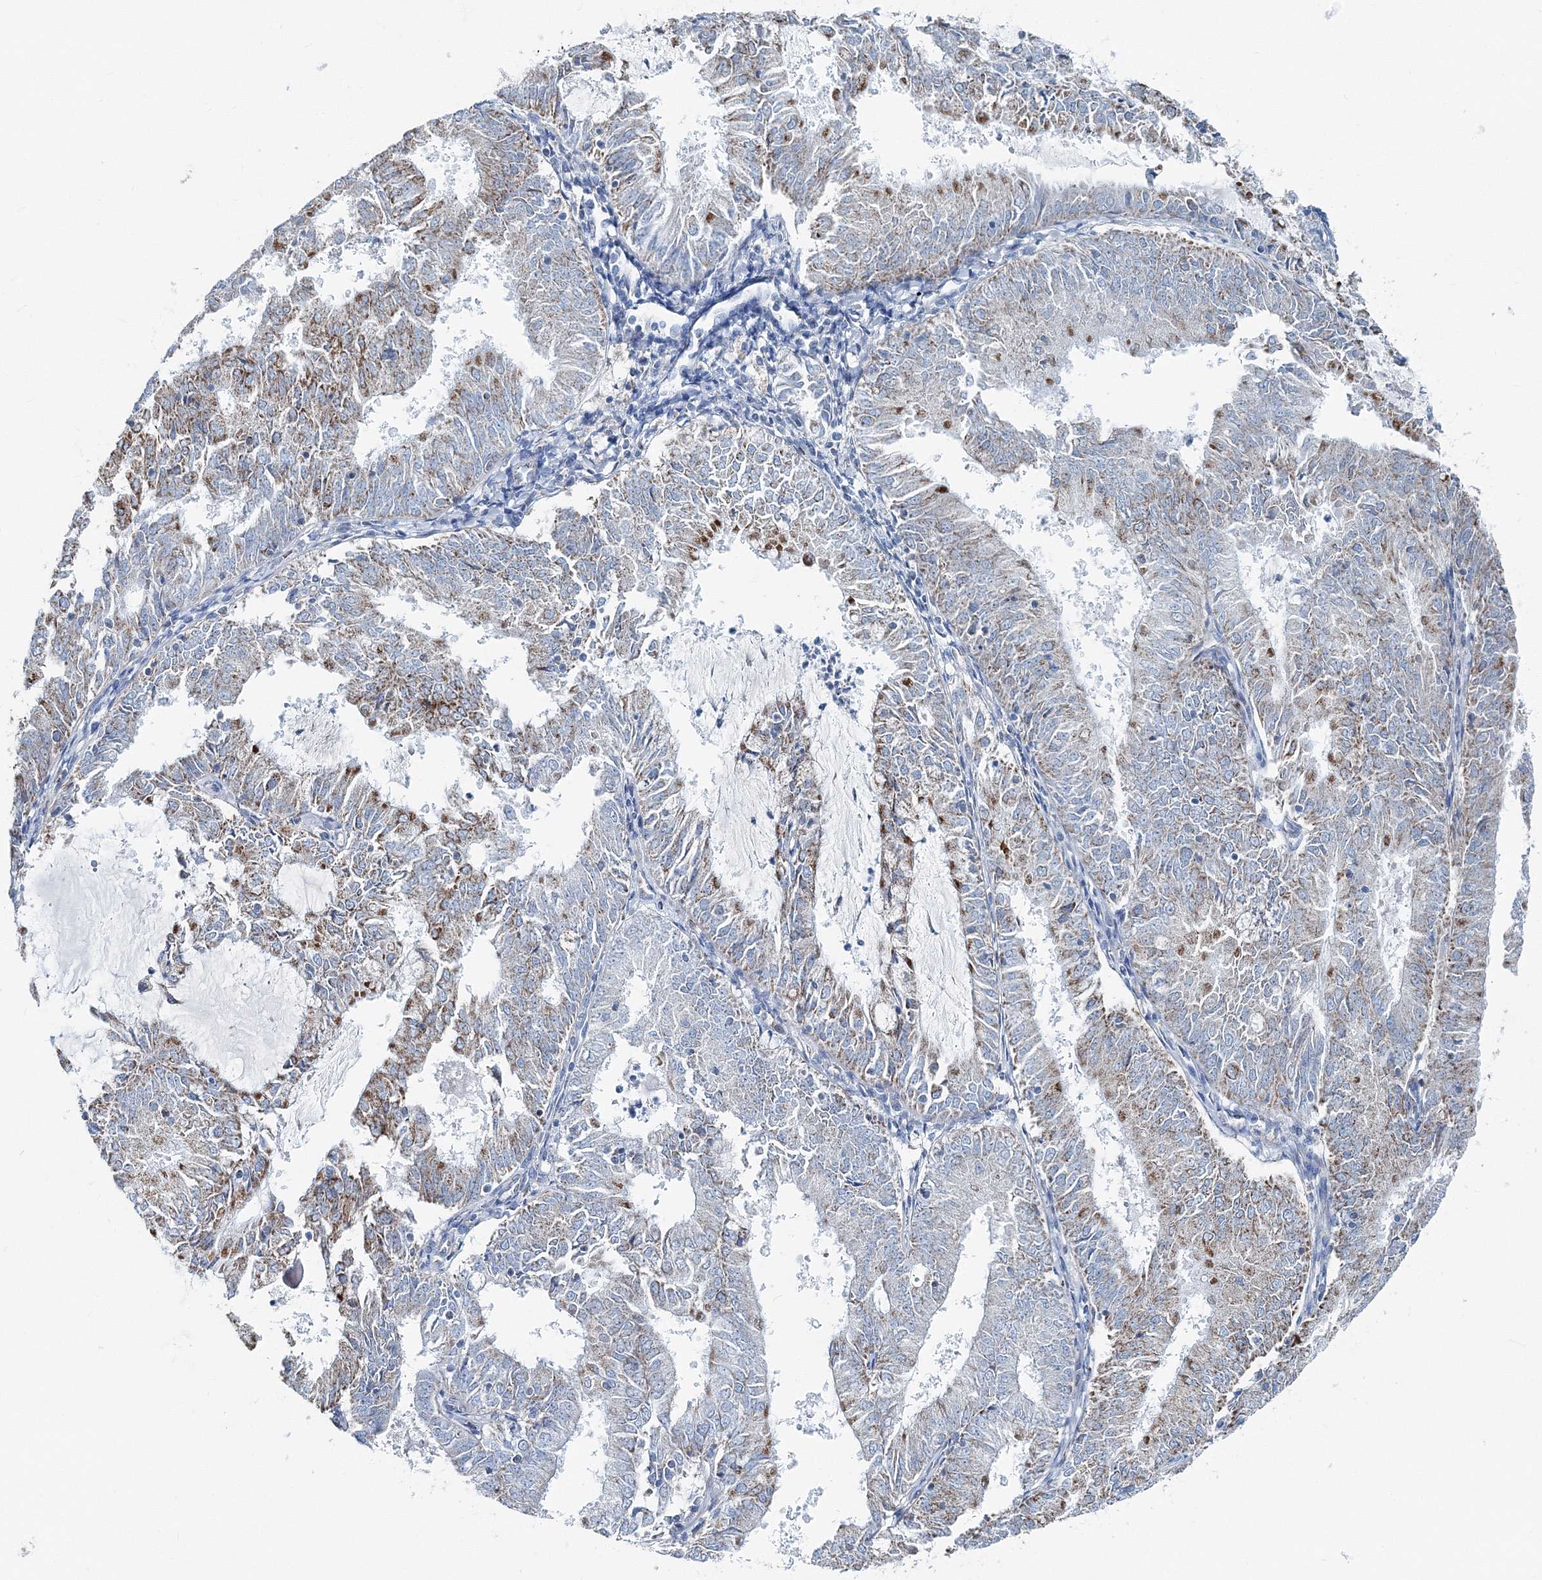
{"staining": {"intensity": "moderate", "quantity": "25%-75%", "location": "cytoplasmic/membranous"}, "tissue": "endometrial cancer", "cell_type": "Tumor cells", "image_type": "cancer", "snomed": [{"axis": "morphology", "description": "Adenocarcinoma, NOS"}, {"axis": "topography", "description": "Endometrium"}], "caption": "About 25%-75% of tumor cells in endometrial cancer demonstrate moderate cytoplasmic/membranous protein expression as visualized by brown immunohistochemical staining.", "gene": "GABARAPL2", "patient": {"sex": "female", "age": 57}}